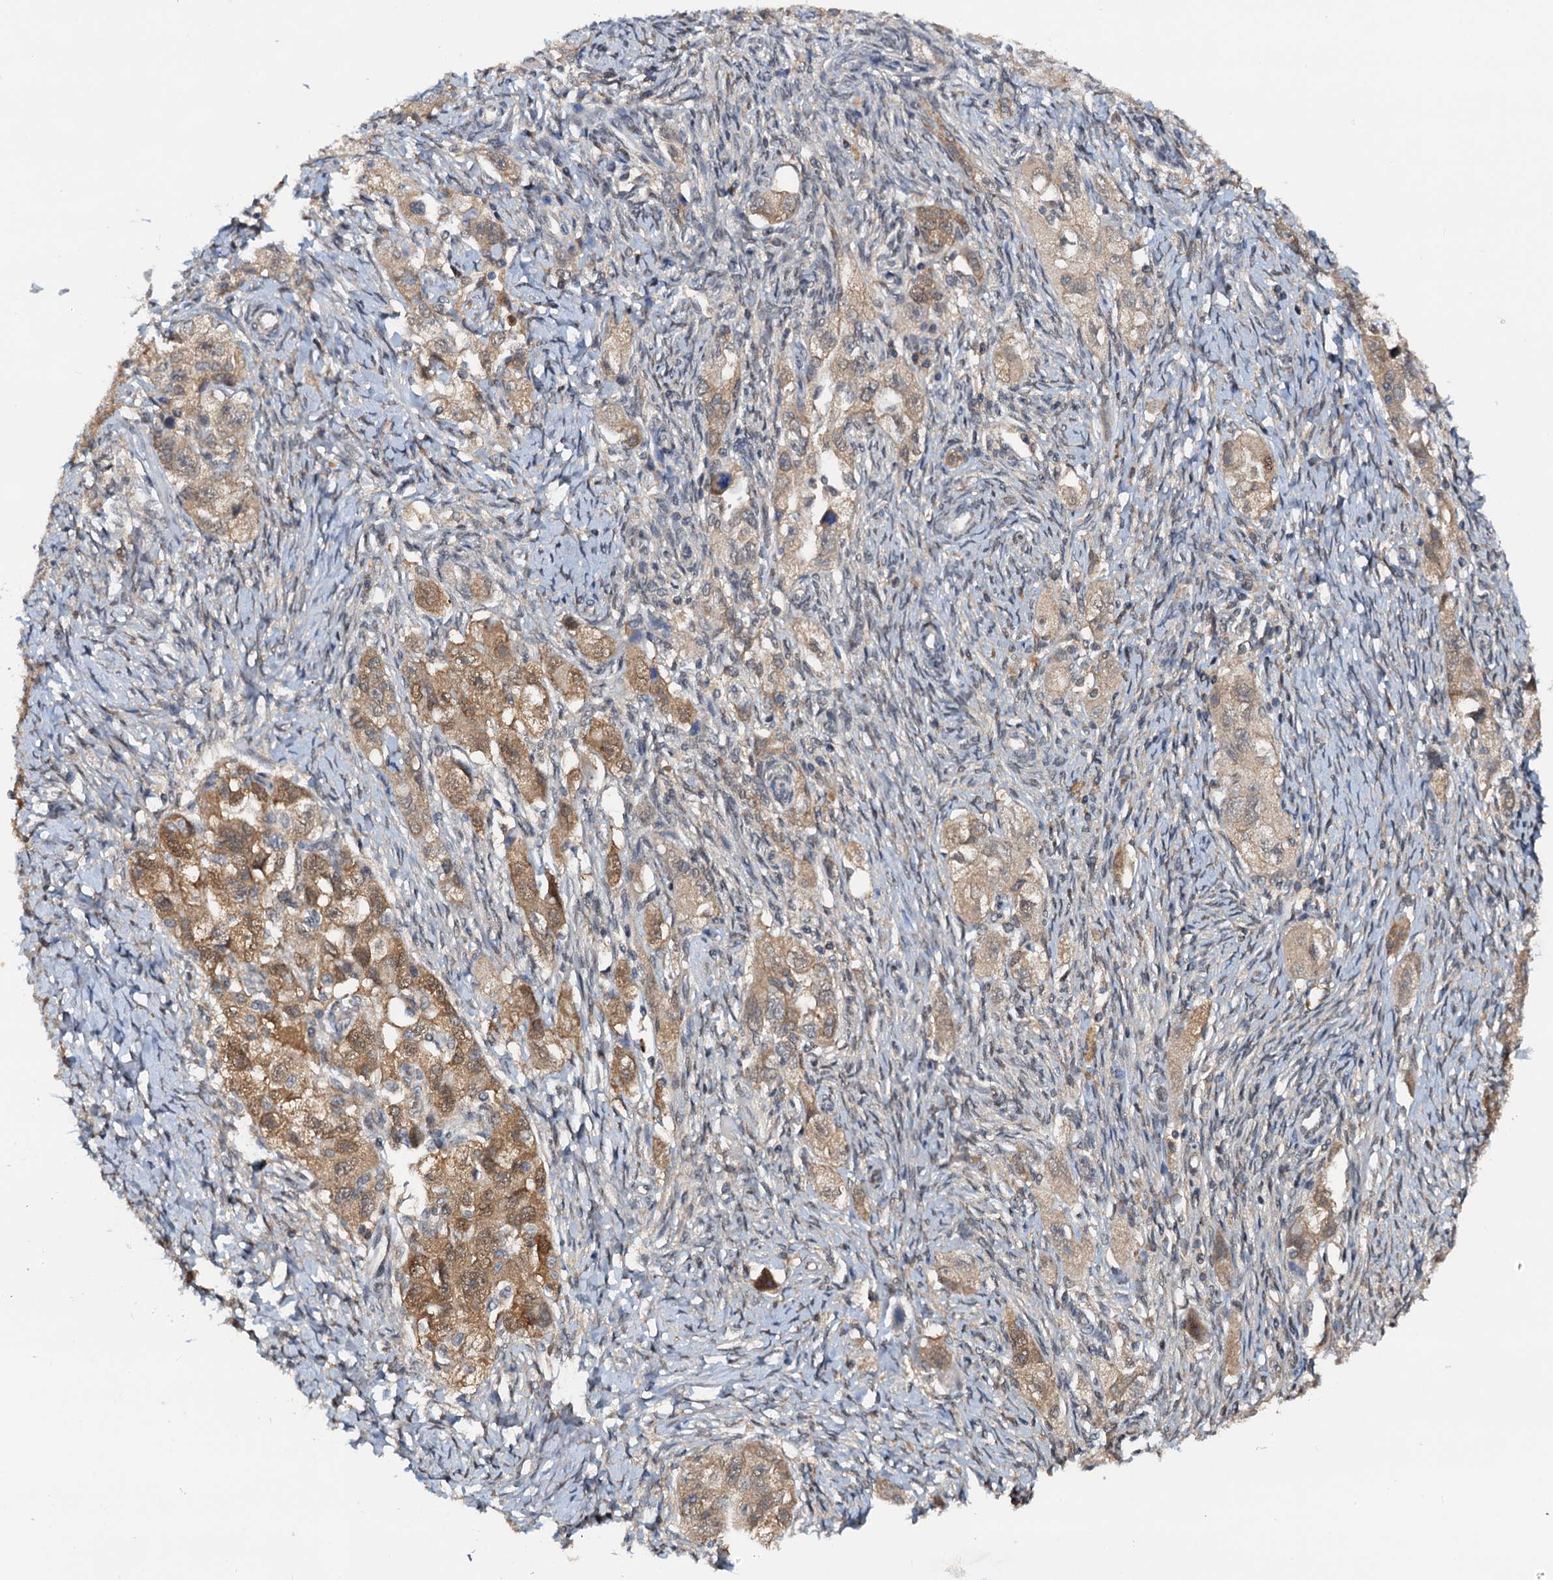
{"staining": {"intensity": "moderate", "quantity": ">75%", "location": "cytoplasmic/membranous"}, "tissue": "ovarian cancer", "cell_type": "Tumor cells", "image_type": "cancer", "snomed": [{"axis": "morphology", "description": "Carcinoma, NOS"}, {"axis": "morphology", "description": "Cystadenocarcinoma, serous, NOS"}, {"axis": "topography", "description": "Ovary"}], "caption": "A histopathology image of human ovarian cancer stained for a protein demonstrates moderate cytoplasmic/membranous brown staining in tumor cells. The protein is stained brown, and the nuclei are stained in blue (DAB (3,3'-diaminobenzidine) IHC with brightfield microscopy, high magnification).", "gene": "PTGES3", "patient": {"sex": "female", "age": 69}}